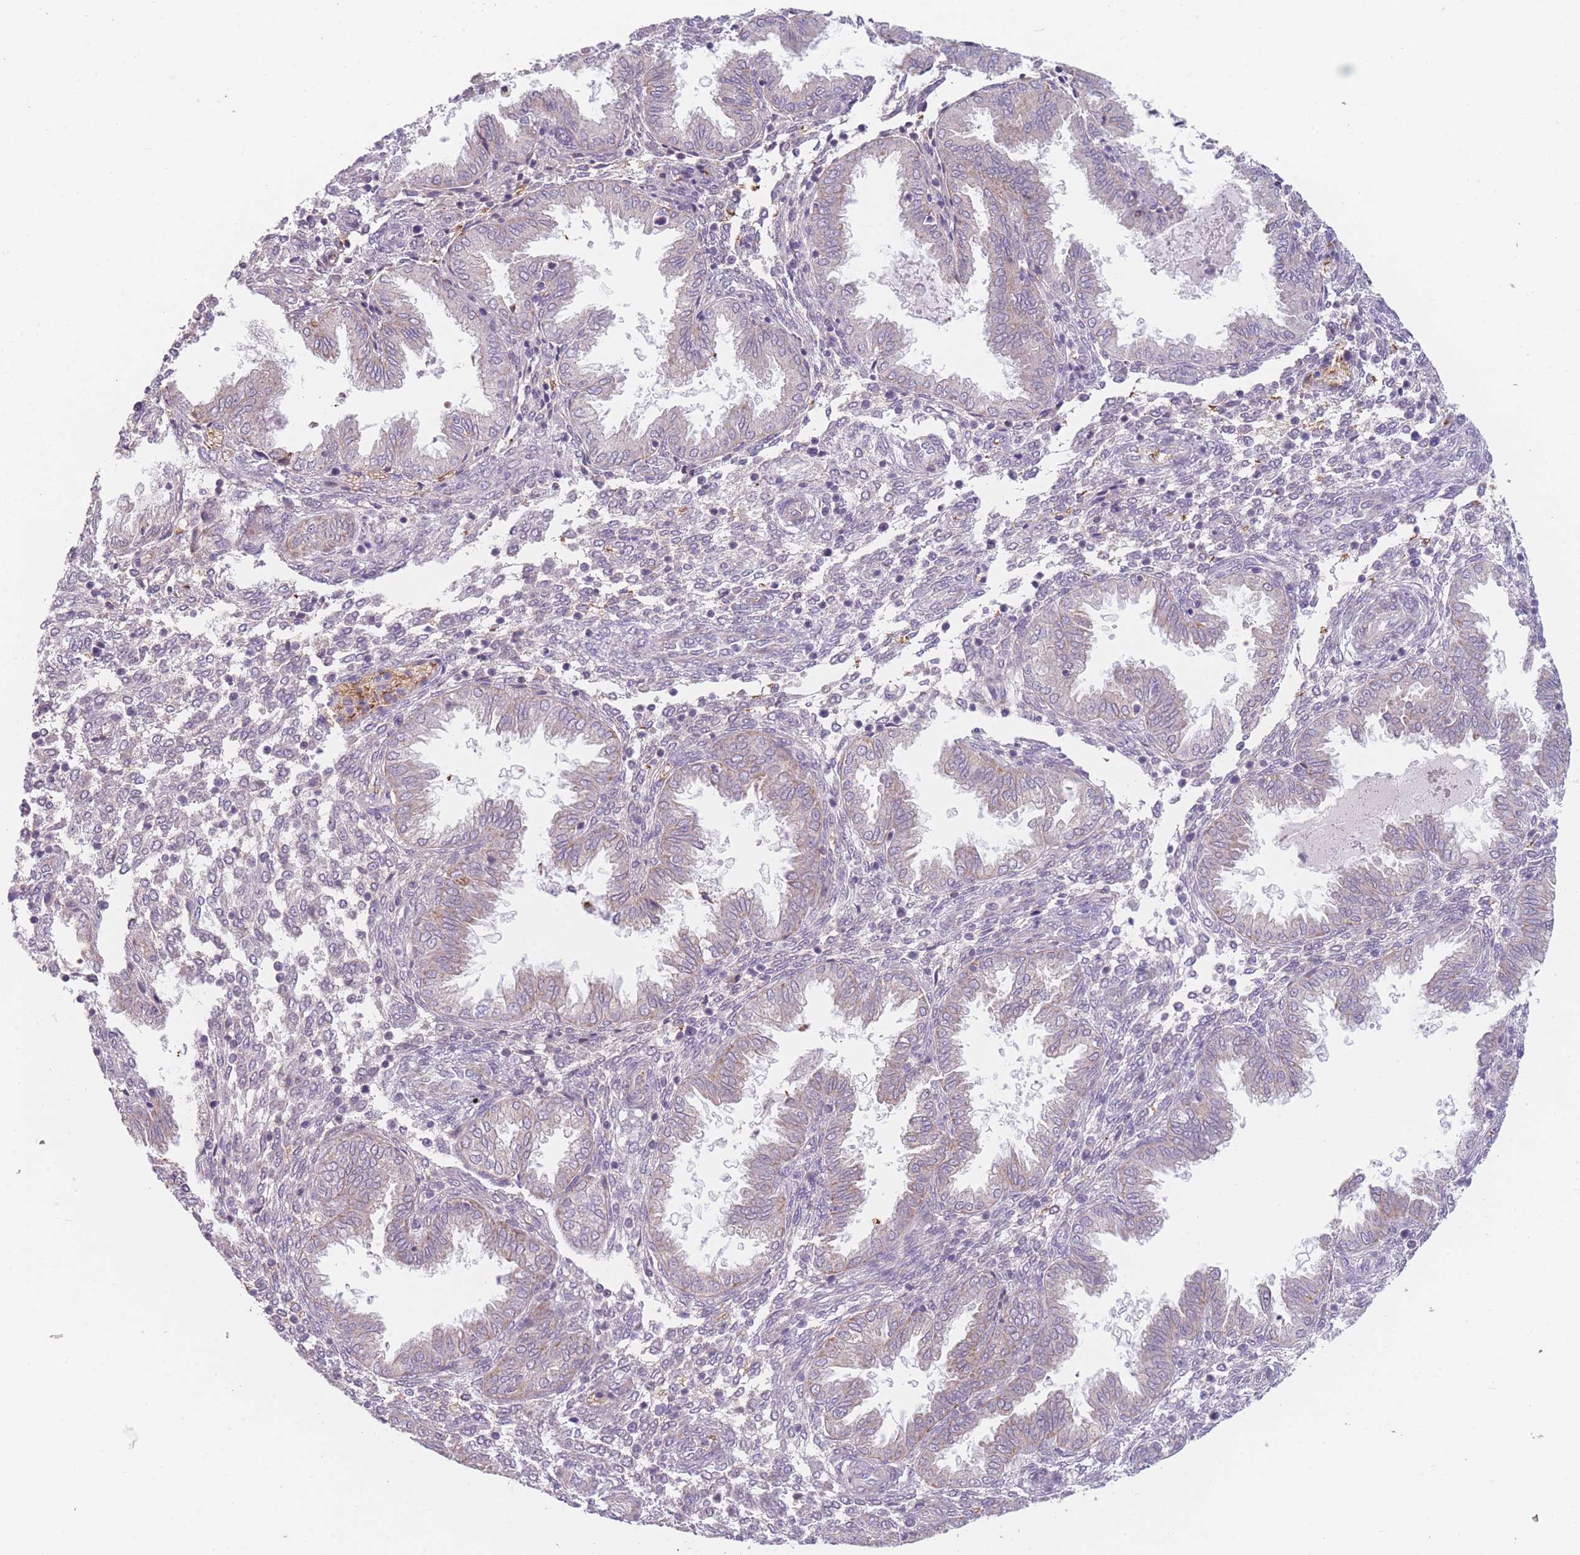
{"staining": {"intensity": "negative", "quantity": "none", "location": "none"}, "tissue": "endometrium", "cell_type": "Cells in endometrial stroma", "image_type": "normal", "snomed": [{"axis": "morphology", "description": "Normal tissue, NOS"}, {"axis": "topography", "description": "Endometrium"}], "caption": "The IHC micrograph has no significant staining in cells in endometrial stroma of endometrium.", "gene": "SMPD4", "patient": {"sex": "female", "age": 33}}